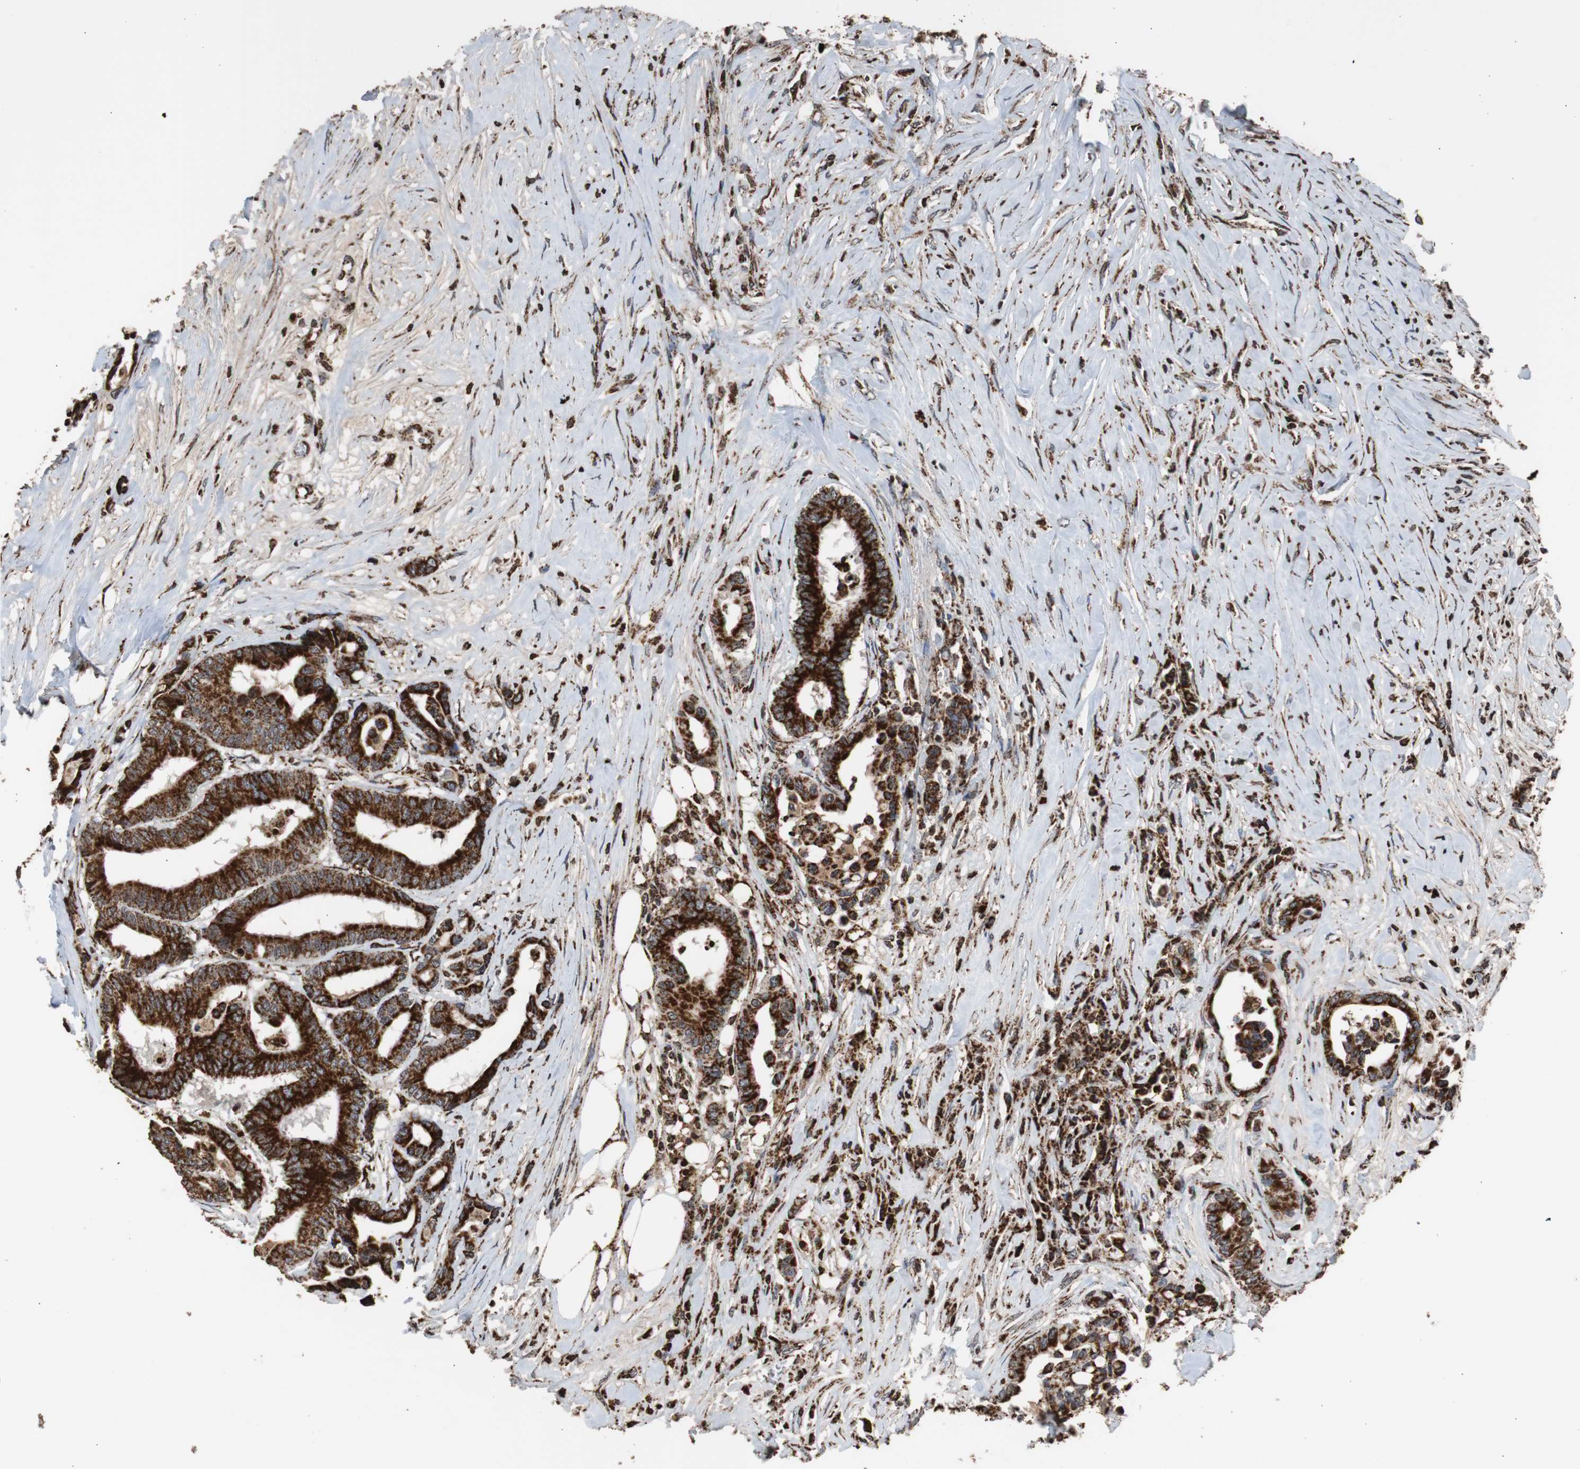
{"staining": {"intensity": "strong", "quantity": ">75%", "location": "cytoplasmic/membranous"}, "tissue": "colorectal cancer", "cell_type": "Tumor cells", "image_type": "cancer", "snomed": [{"axis": "morphology", "description": "Normal tissue, NOS"}, {"axis": "morphology", "description": "Adenocarcinoma, NOS"}, {"axis": "topography", "description": "Colon"}], "caption": "Colorectal adenocarcinoma stained for a protein (brown) shows strong cytoplasmic/membranous positive staining in about >75% of tumor cells.", "gene": "HSPA9", "patient": {"sex": "male", "age": 82}}